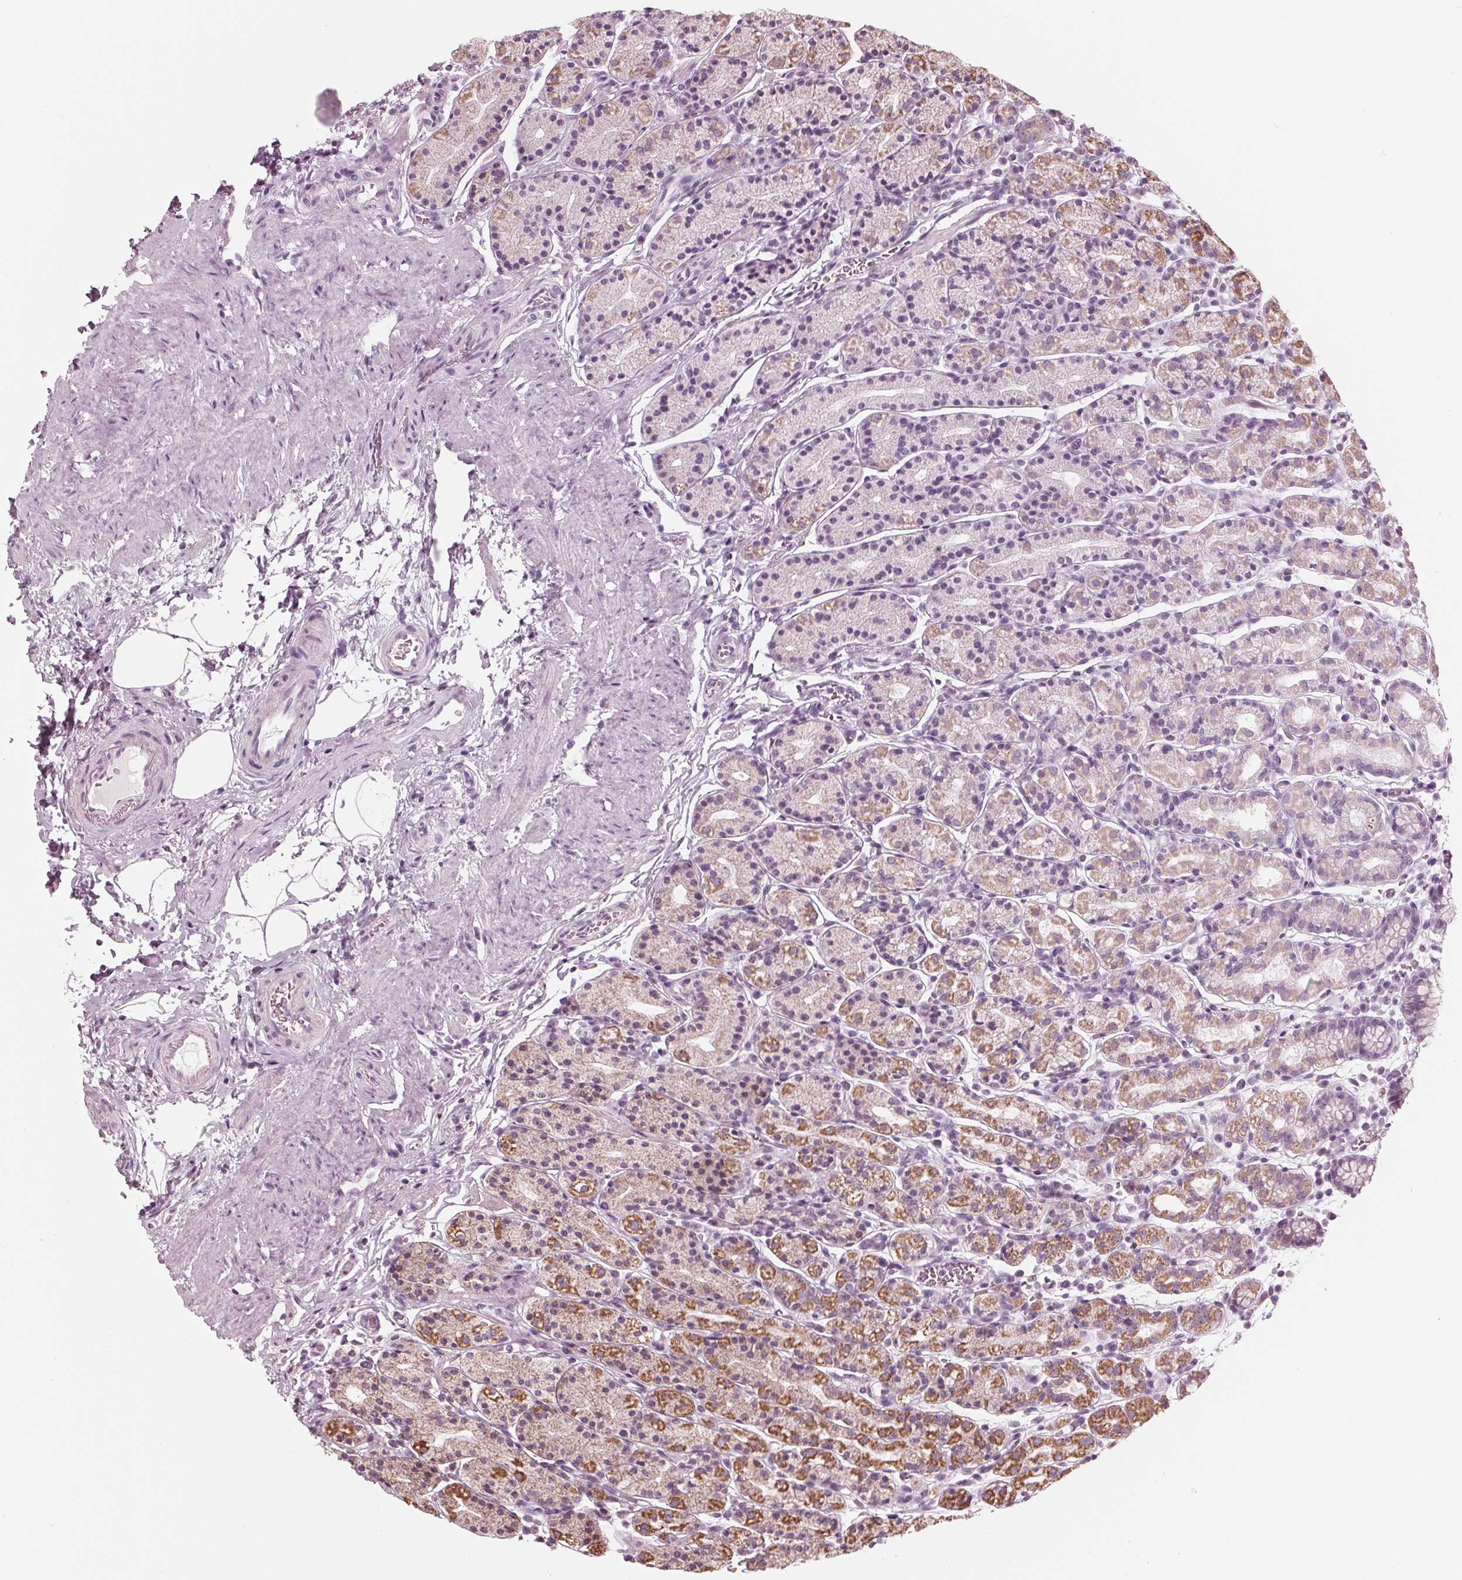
{"staining": {"intensity": "strong", "quantity": "25%-75%", "location": "cytoplasmic/membranous"}, "tissue": "stomach", "cell_type": "Glandular cells", "image_type": "normal", "snomed": [{"axis": "morphology", "description": "Normal tissue, NOS"}, {"axis": "topography", "description": "Stomach, upper"}, {"axis": "topography", "description": "Stomach"}], "caption": "About 25%-75% of glandular cells in benign stomach reveal strong cytoplasmic/membranous protein staining as visualized by brown immunohistochemical staining.", "gene": "CLN6", "patient": {"sex": "male", "age": 62}}